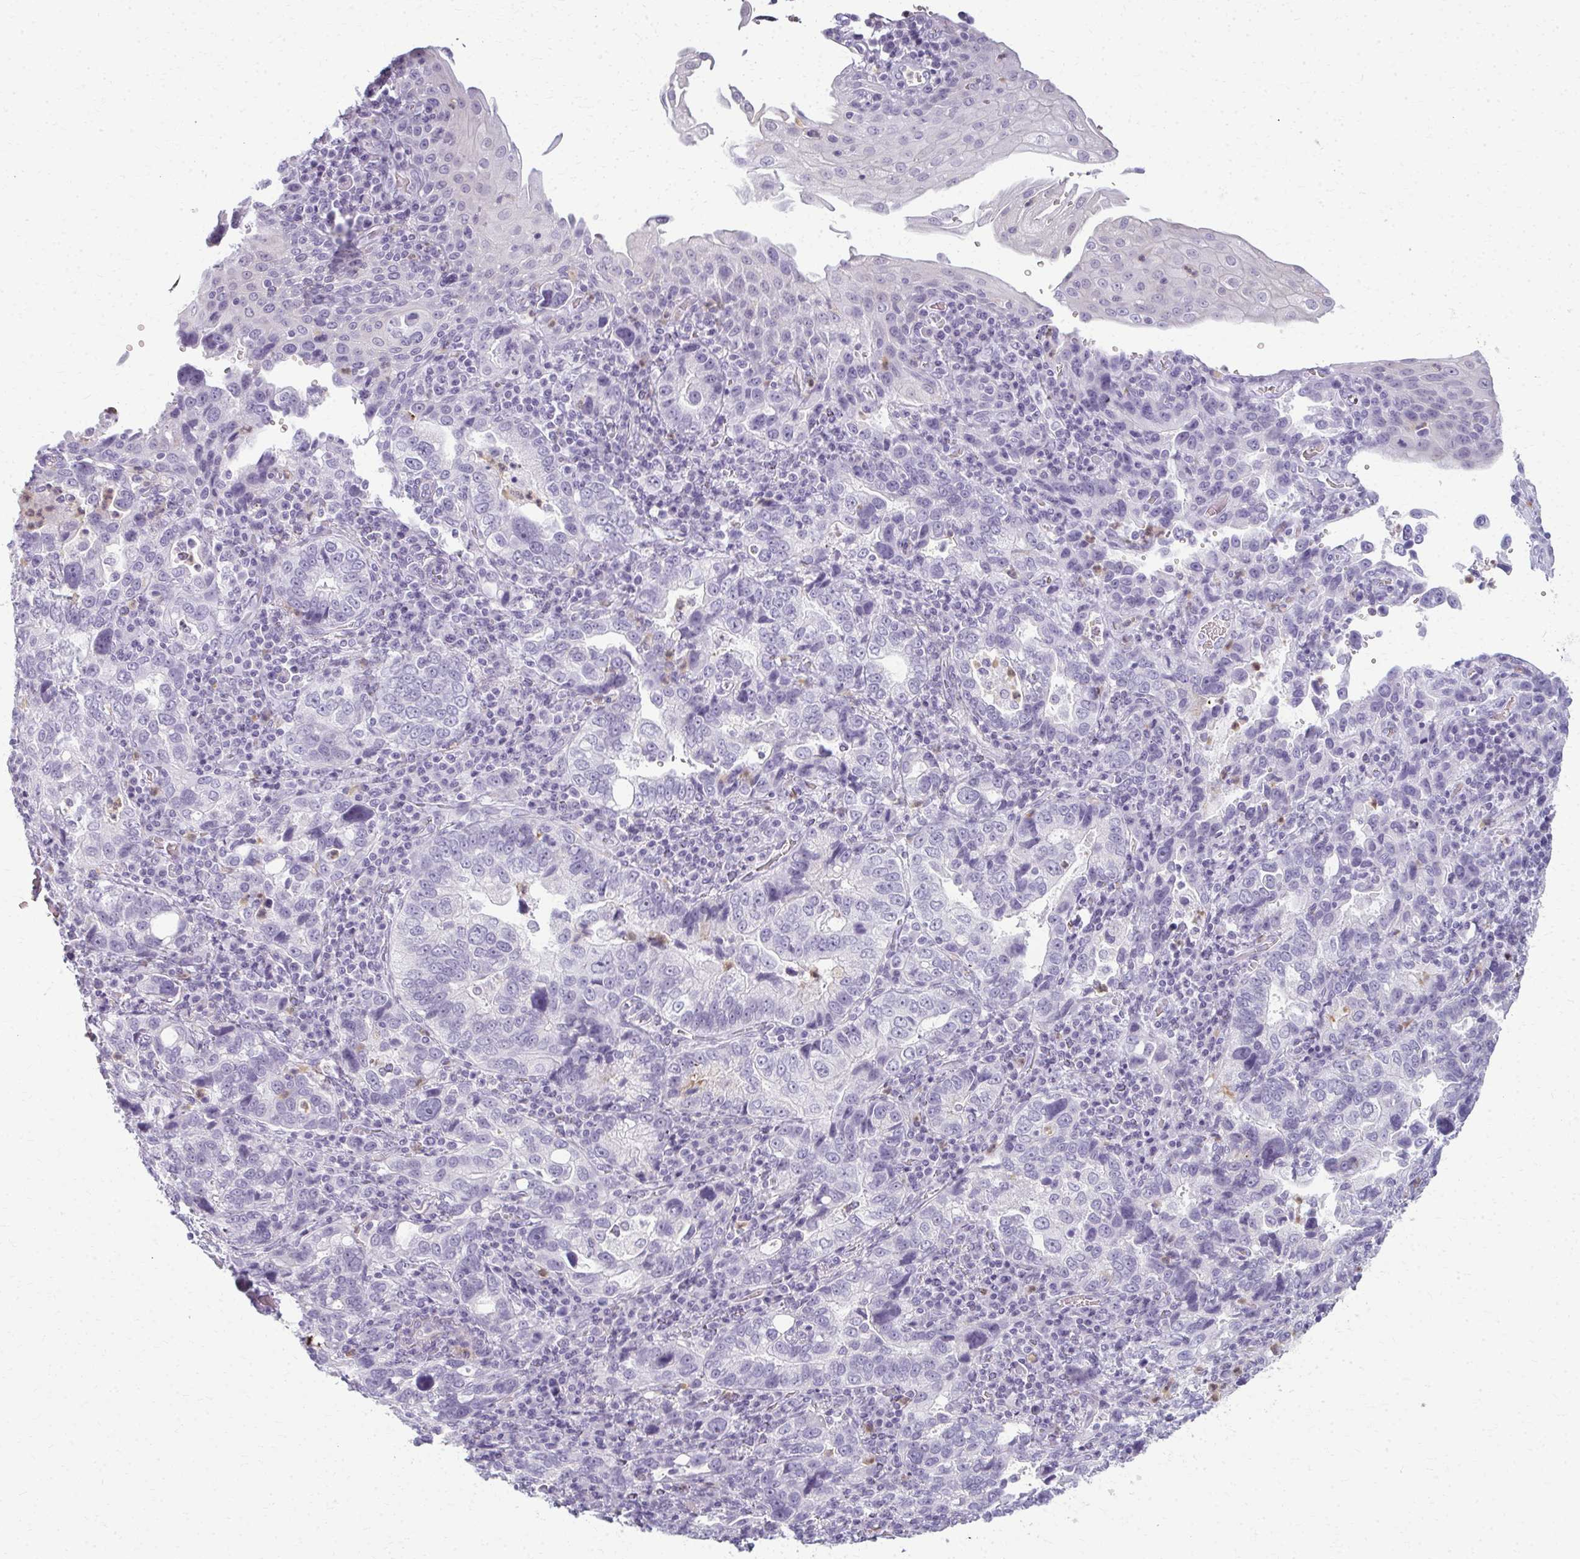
{"staining": {"intensity": "negative", "quantity": "none", "location": "none"}, "tissue": "stomach cancer", "cell_type": "Tumor cells", "image_type": "cancer", "snomed": [{"axis": "morphology", "description": "Adenocarcinoma, NOS"}, {"axis": "topography", "description": "Stomach, upper"}], "caption": "This is an IHC histopathology image of adenocarcinoma (stomach). There is no expression in tumor cells.", "gene": "CA3", "patient": {"sex": "female", "age": 81}}